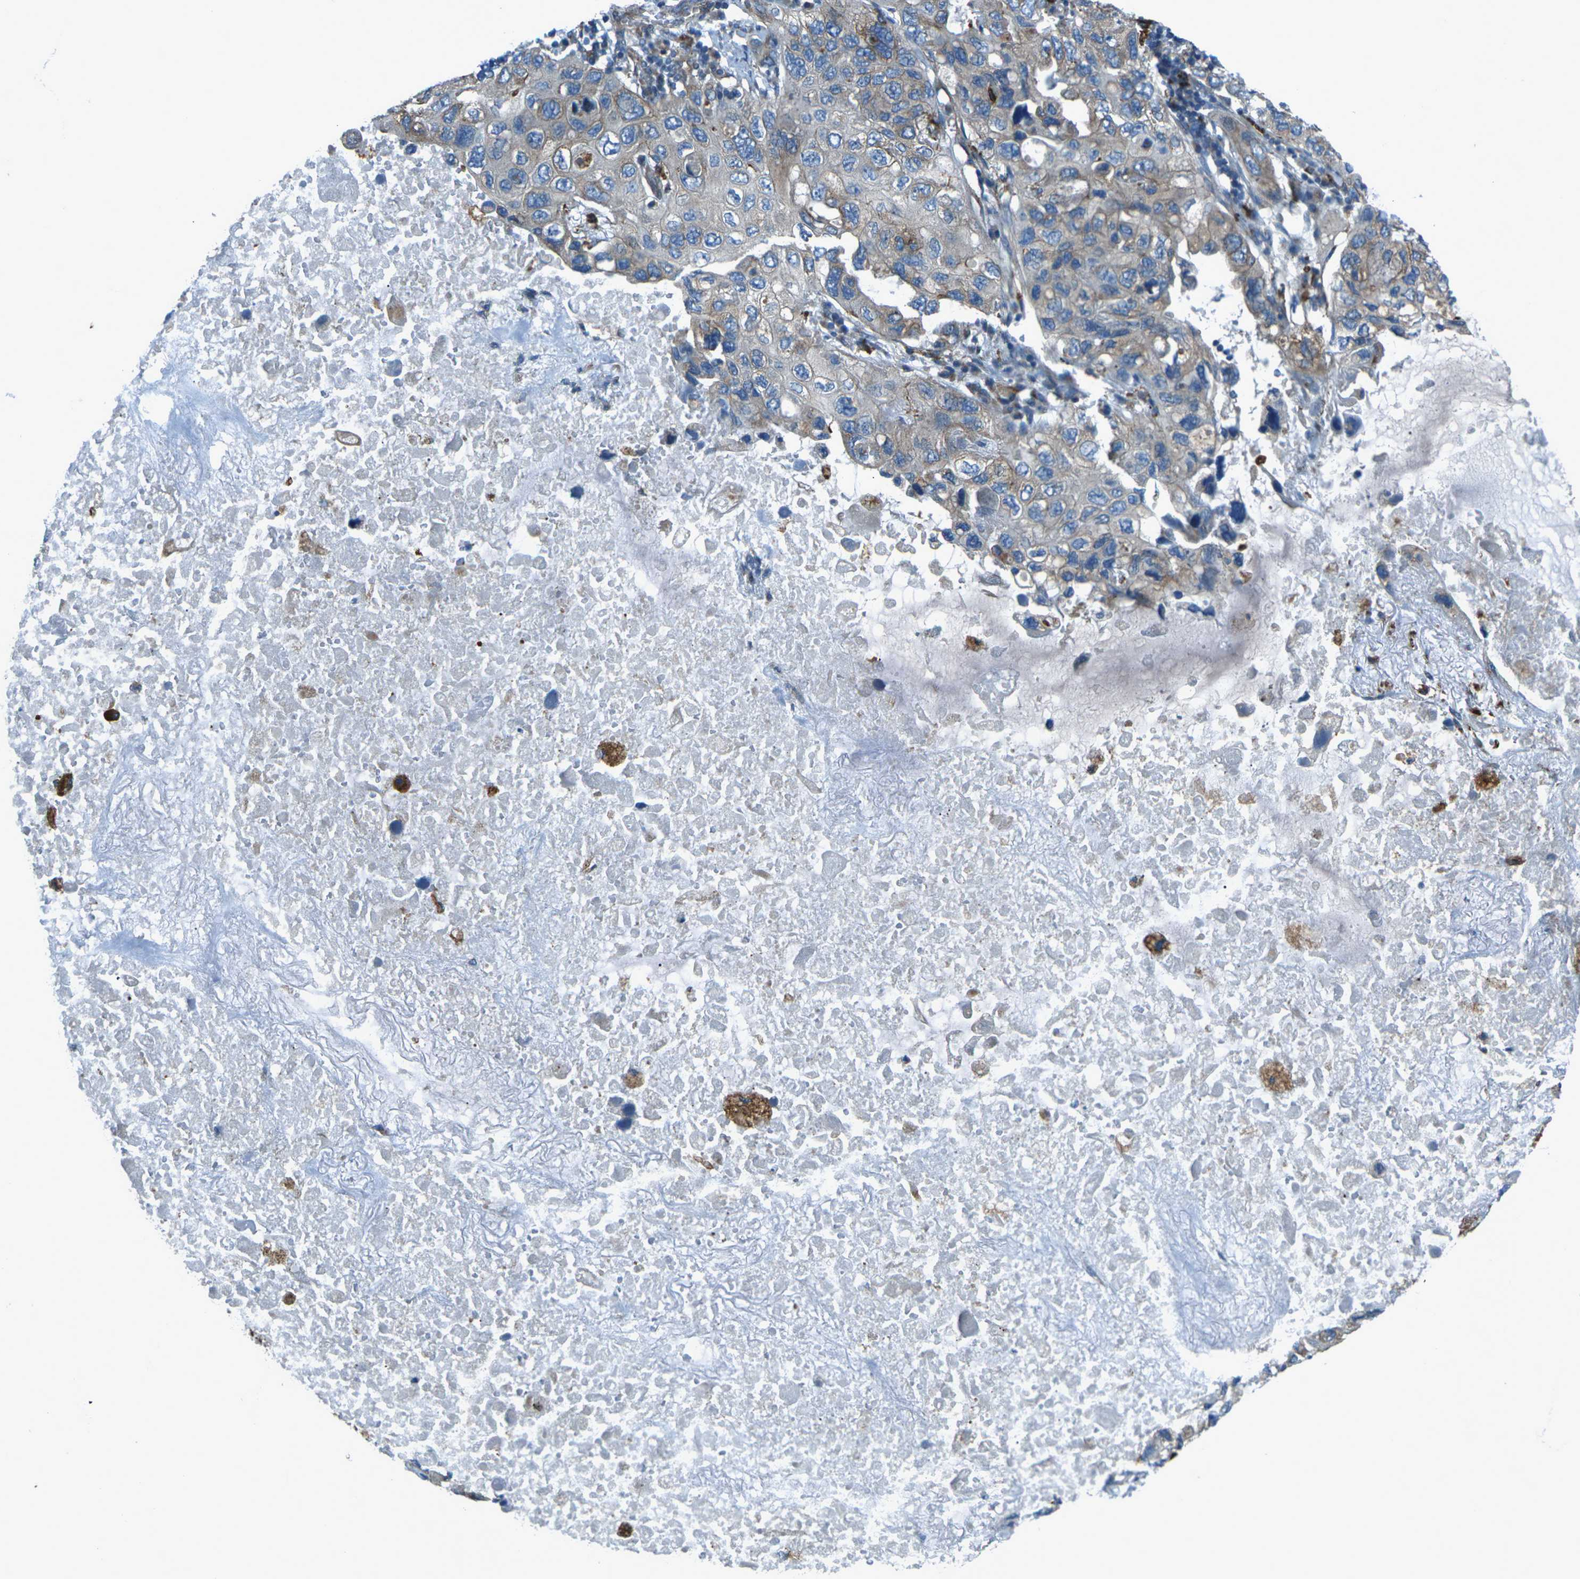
{"staining": {"intensity": "moderate", "quantity": "25%-75%", "location": "cytoplasmic/membranous"}, "tissue": "lung cancer", "cell_type": "Tumor cells", "image_type": "cancer", "snomed": [{"axis": "morphology", "description": "Squamous cell carcinoma, NOS"}, {"axis": "topography", "description": "Lung"}], "caption": "An image showing moderate cytoplasmic/membranous staining in about 25%-75% of tumor cells in lung cancer (squamous cell carcinoma), as visualized by brown immunohistochemical staining.", "gene": "CDK17", "patient": {"sex": "female", "age": 73}}